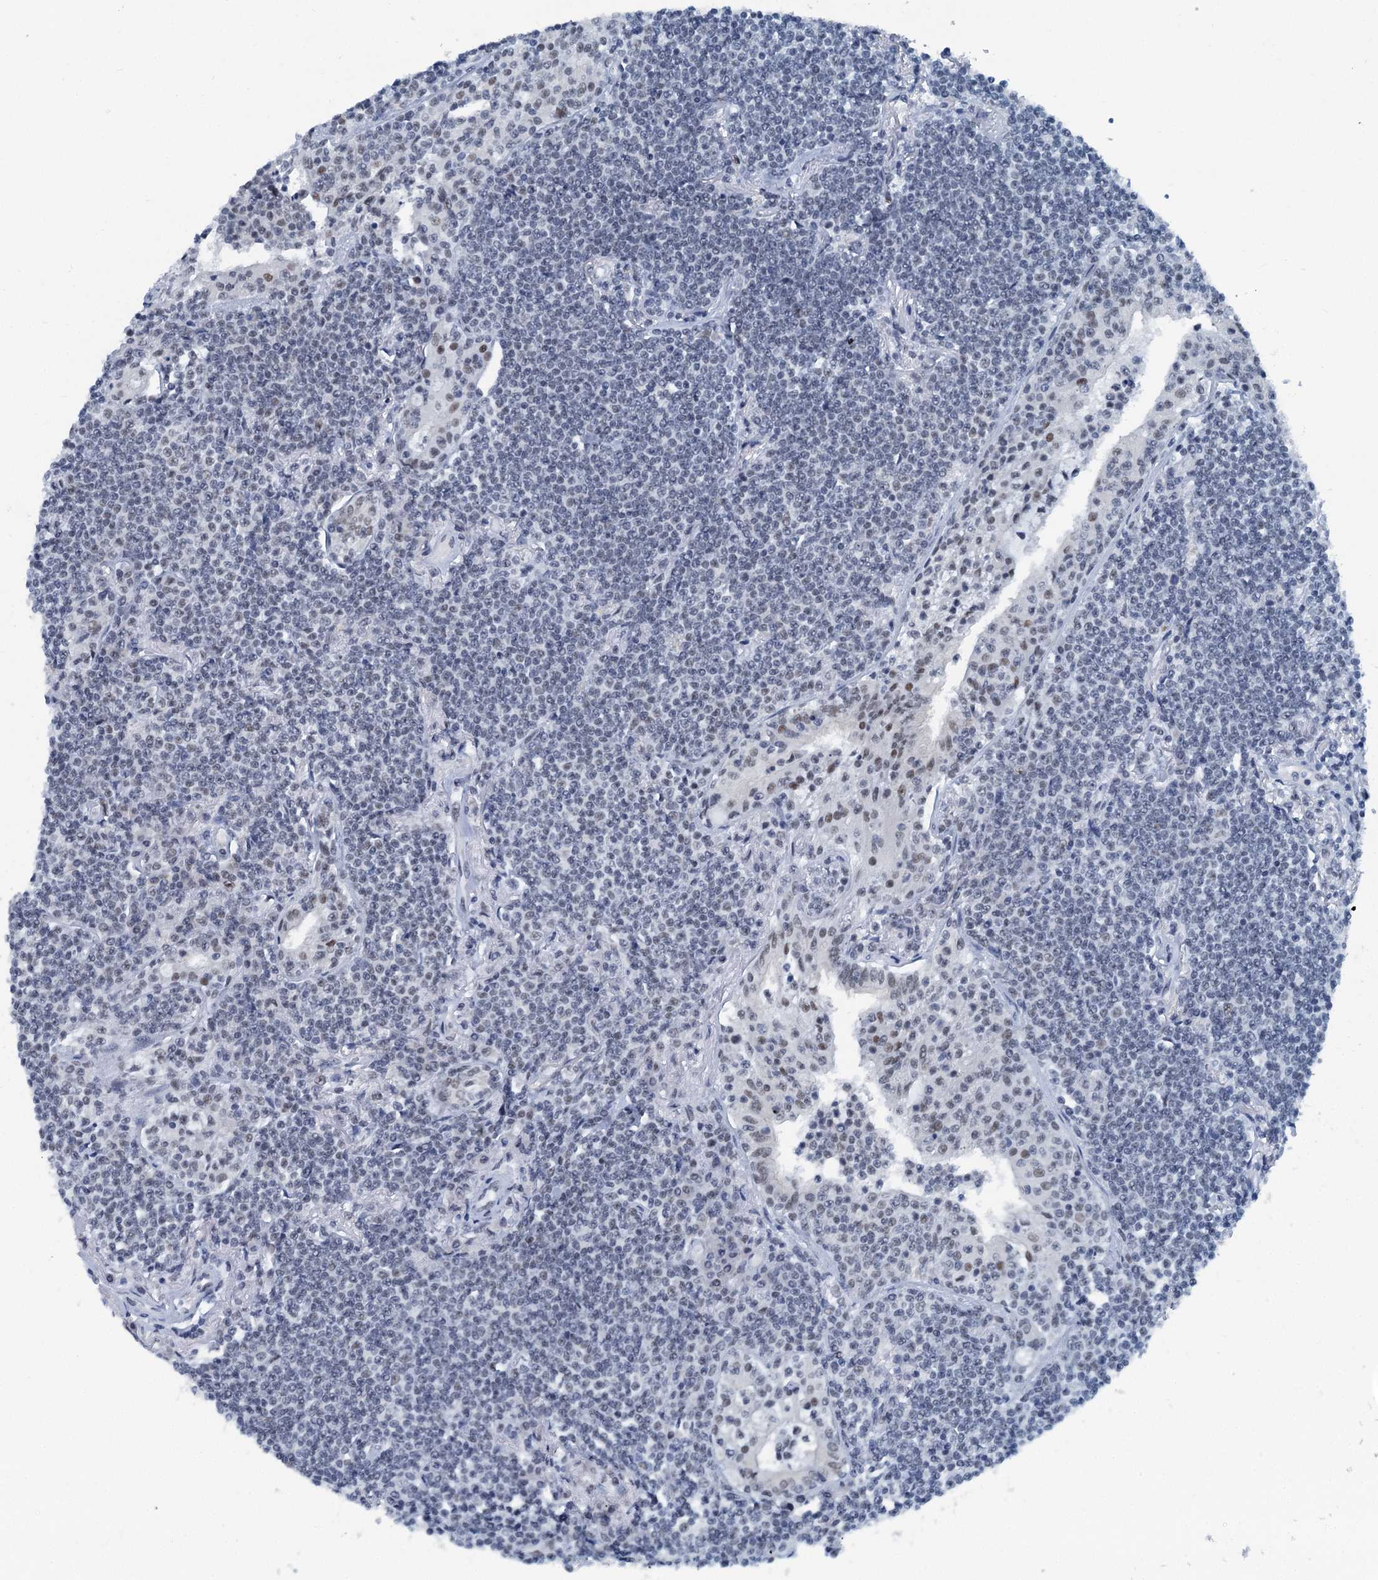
{"staining": {"intensity": "weak", "quantity": "<25%", "location": "nuclear"}, "tissue": "lymphoma", "cell_type": "Tumor cells", "image_type": "cancer", "snomed": [{"axis": "morphology", "description": "Malignant lymphoma, non-Hodgkin's type, Low grade"}, {"axis": "topography", "description": "Lung"}], "caption": "A micrograph of human lymphoma is negative for staining in tumor cells. (Brightfield microscopy of DAB immunohistochemistry (IHC) at high magnification).", "gene": "TRPT1", "patient": {"sex": "female", "age": 71}}